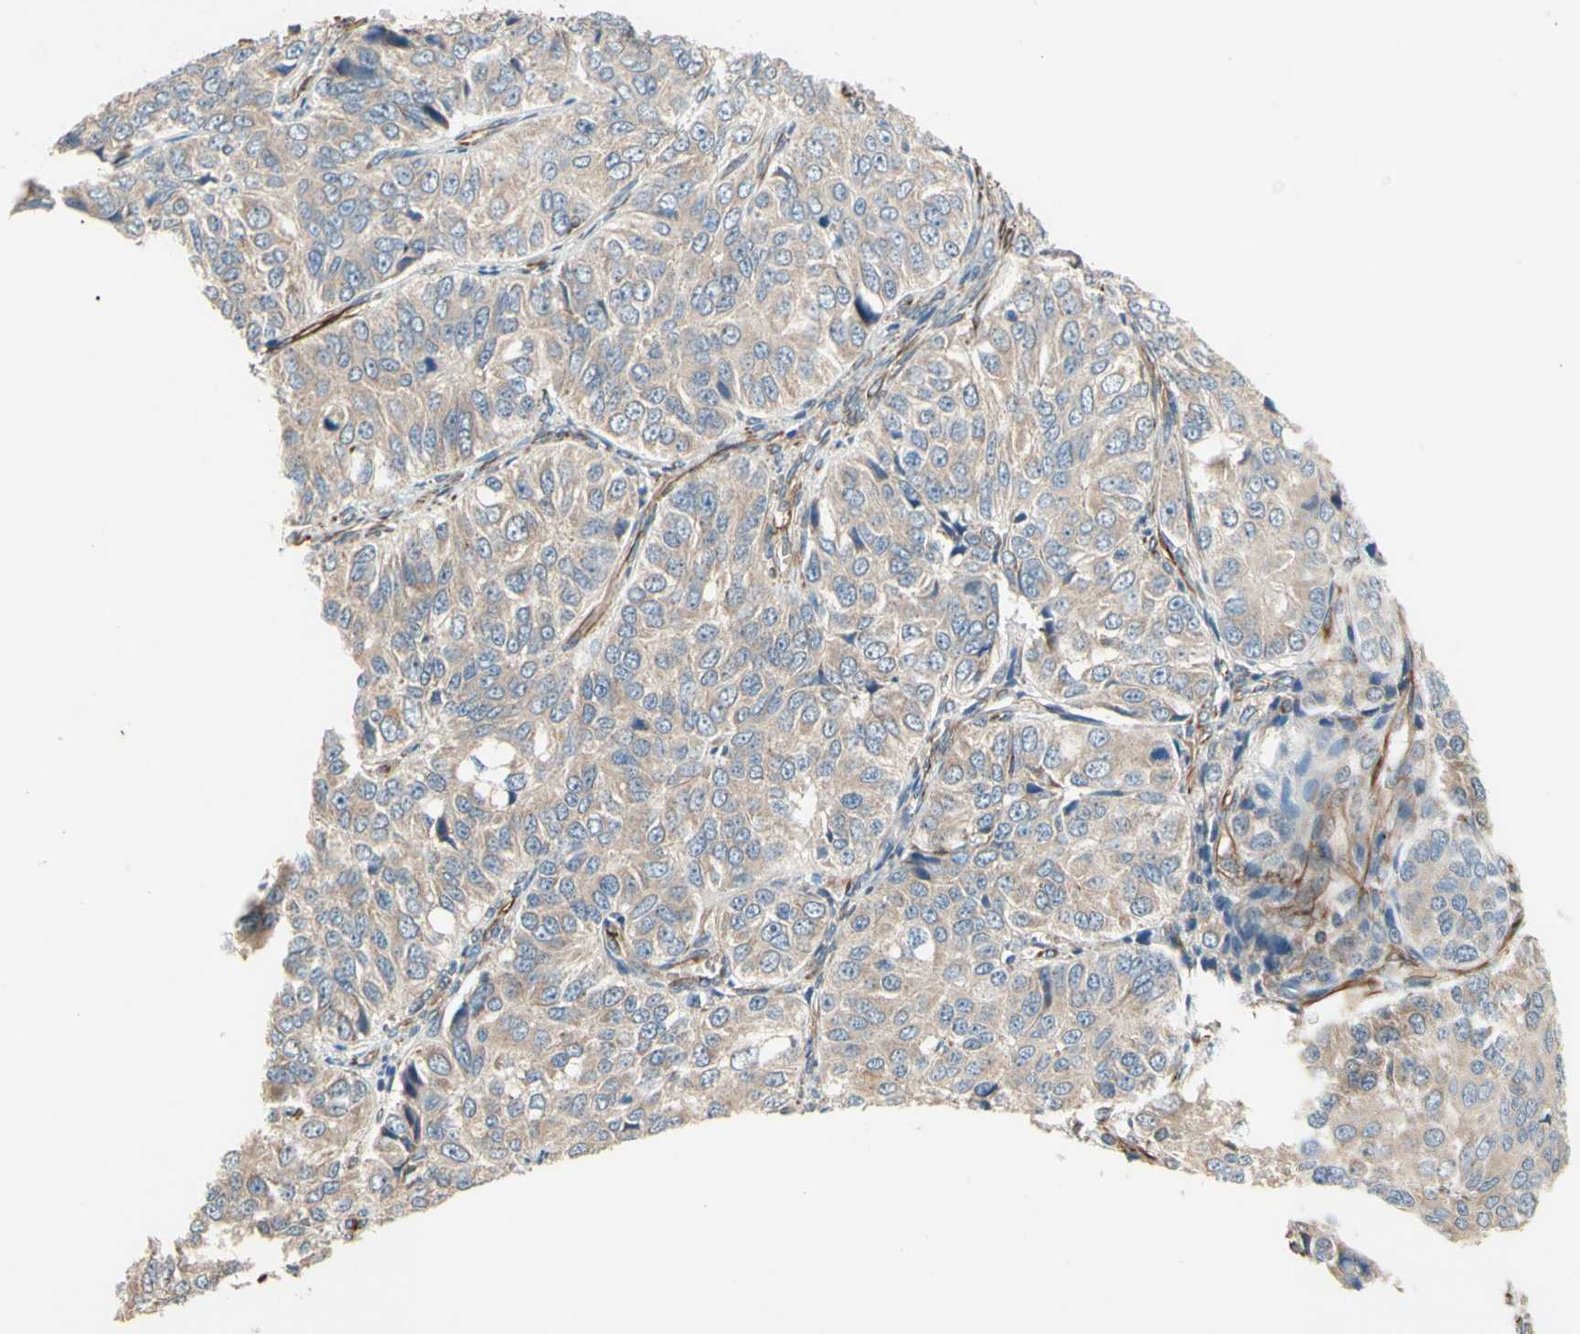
{"staining": {"intensity": "weak", "quantity": ">75%", "location": "cytoplasmic/membranous"}, "tissue": "ovarian cancer", "cell_type": "Tumor cells", "image_type": "cancer", "snomed": [{"axis": "morphology", "description": "Carcinoma, endometroid"}, {"axis": "topography", "description": "Ovary"}], "caption": "Tumor cells show low levels of weak cytoplasmic/membranous staining in approximately >75% of cells in human ovarian cancer (endometroid carcinoma). (DAB IHC with brightfield microscopy, high magnification).", "gene": "TRAF2", "patient": {"sex": "female", "age": 51}}